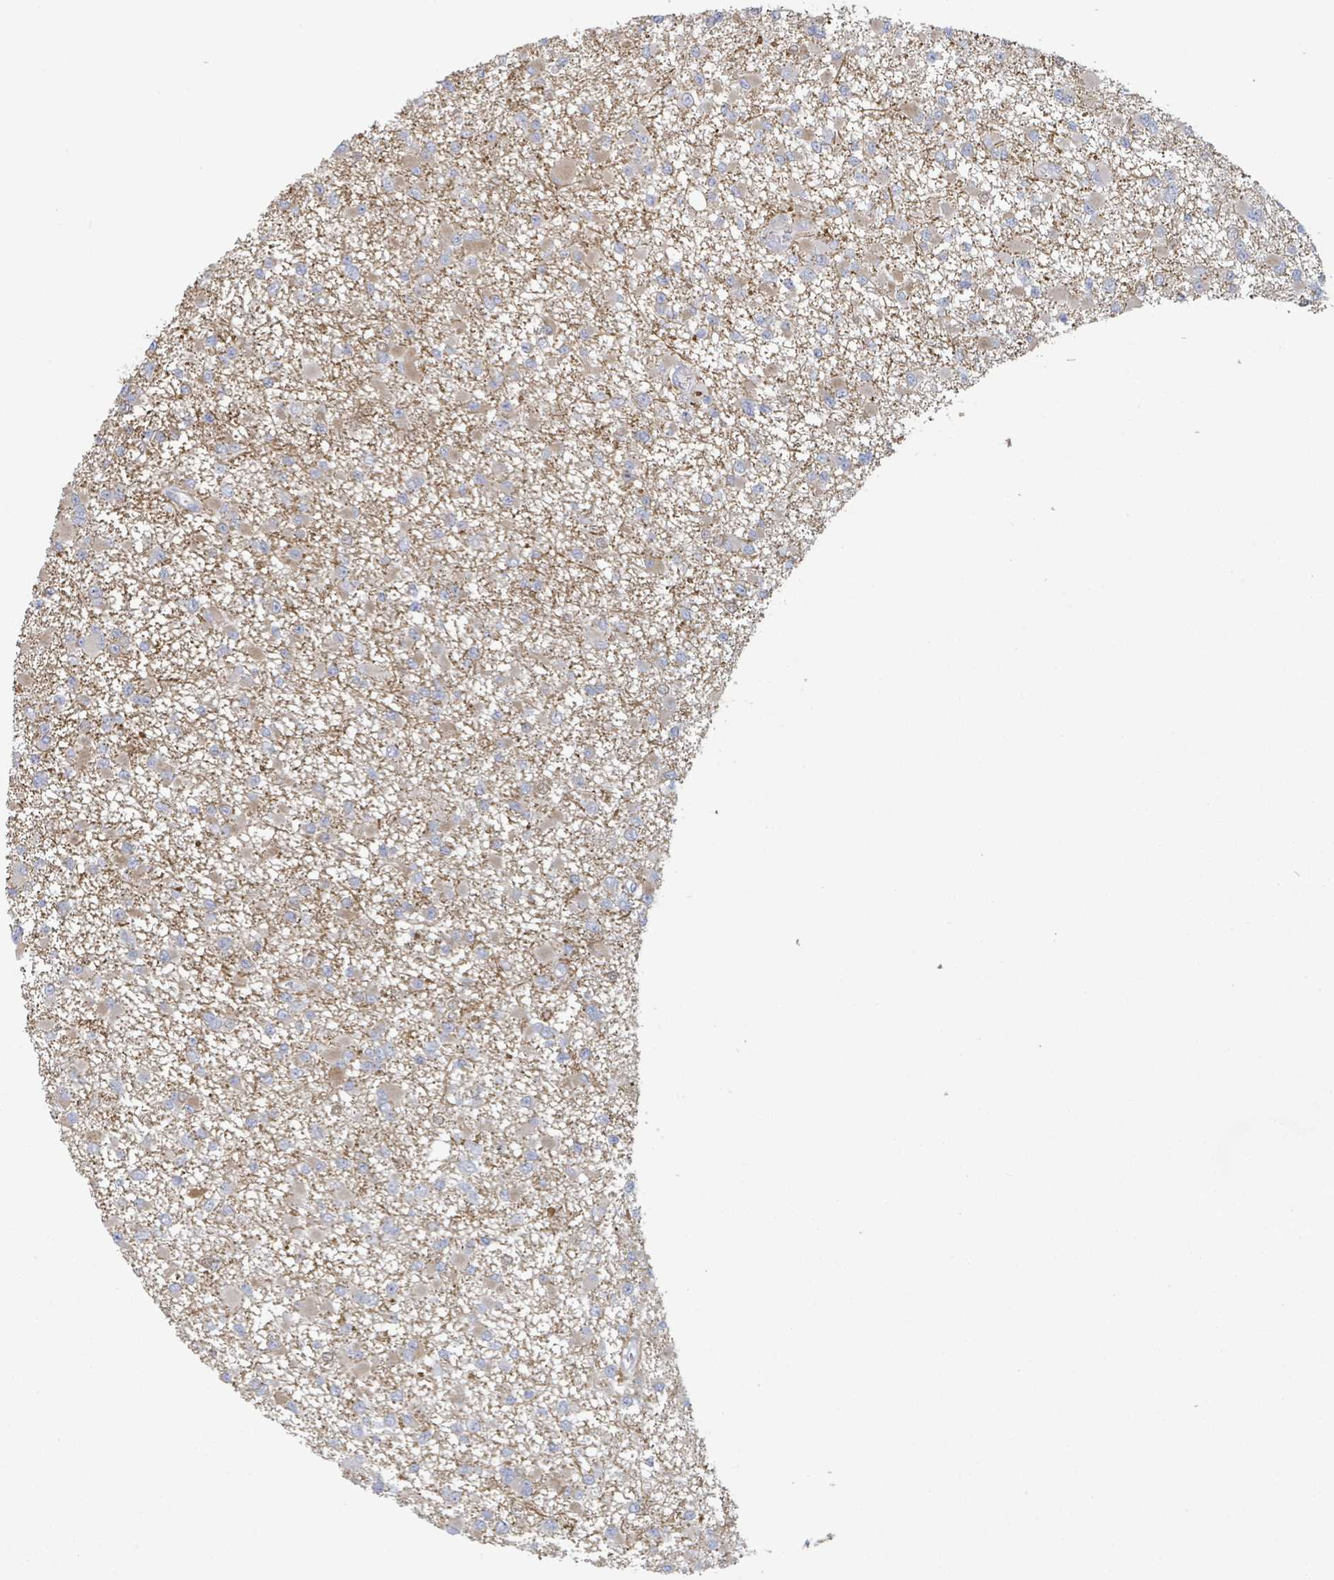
{"staining": {"intensity": "weak", "quantity": "<25%", "location": "cytoplasmic/membranous"}, "tissue": "glioma", "cell_type": "Tumor cells", "image_type": "cancer", "snomed": [{"axis": "morphology", "description": "Glioma, malignant, Low grade"}, {"axis": "topography", "description": "Brain"}], "caption": "The micrograph demonstrates no significant expression in tumor cells of glioma.", "gene": "COL13A1", "patient": {"sex": "female", "age": 22}}